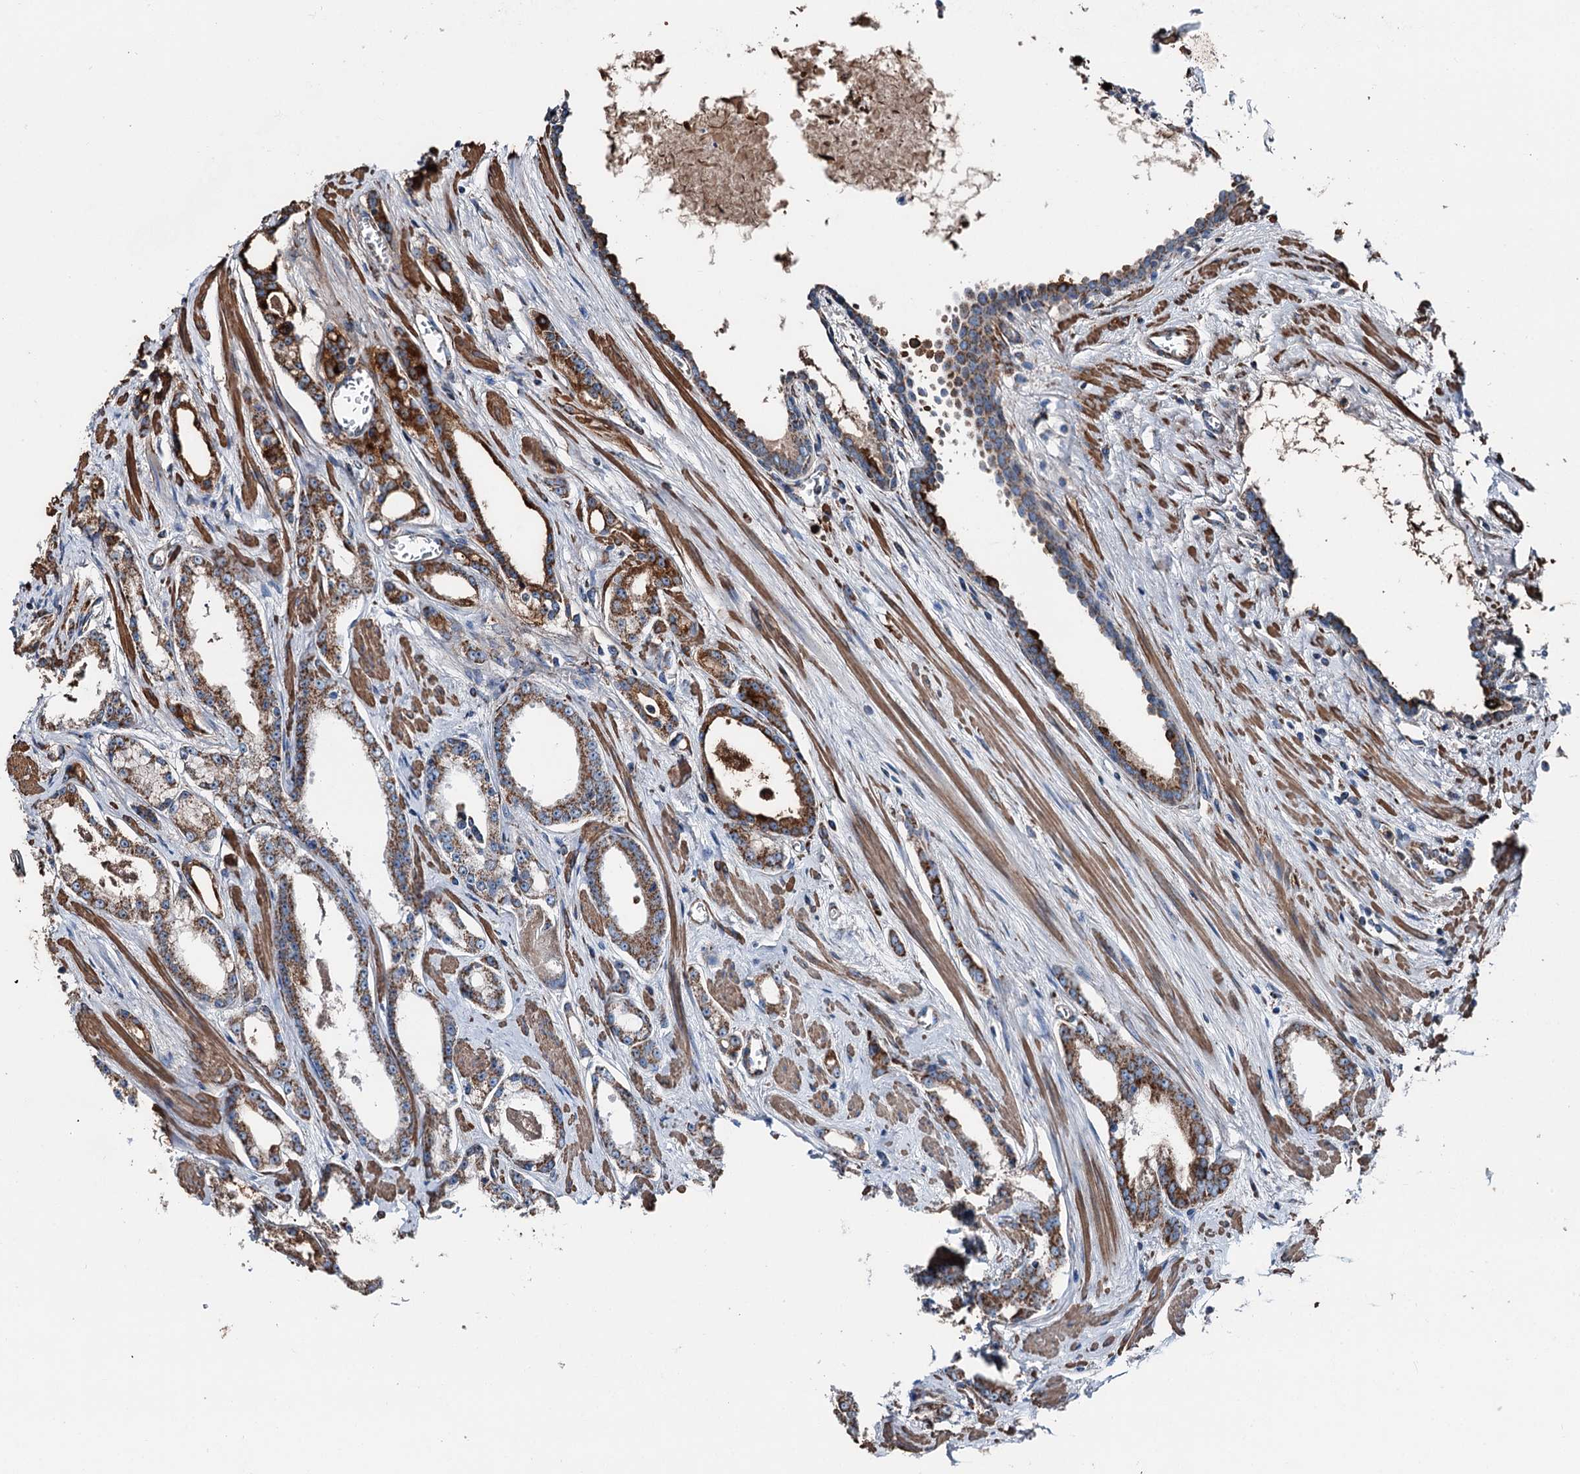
{"staining": {"intensity": "moderate", "quantity": ">75%", "location": "cytoplasmic/membranous"}, "tissue": "prostate cancer", "cell_type": "Tumor cells", "image_type": "cancer", "snomed": [{"axis": "morphology", "description": "Adenocarcinoma, Low grade"}, {"axis": "topography", "description": "Prostate and seminal vesicle, NOS"}], "caption": "A brown stain labels moderate cytoplasmic/membranous staining of a protein in human low-grade adenocarcinoma (prostate) tumor cells. (DAB = brown stain, brightfield microscopy at high magnification).", "gene": "DDIAS", "patient": {"sex": "male", "age": 60}}